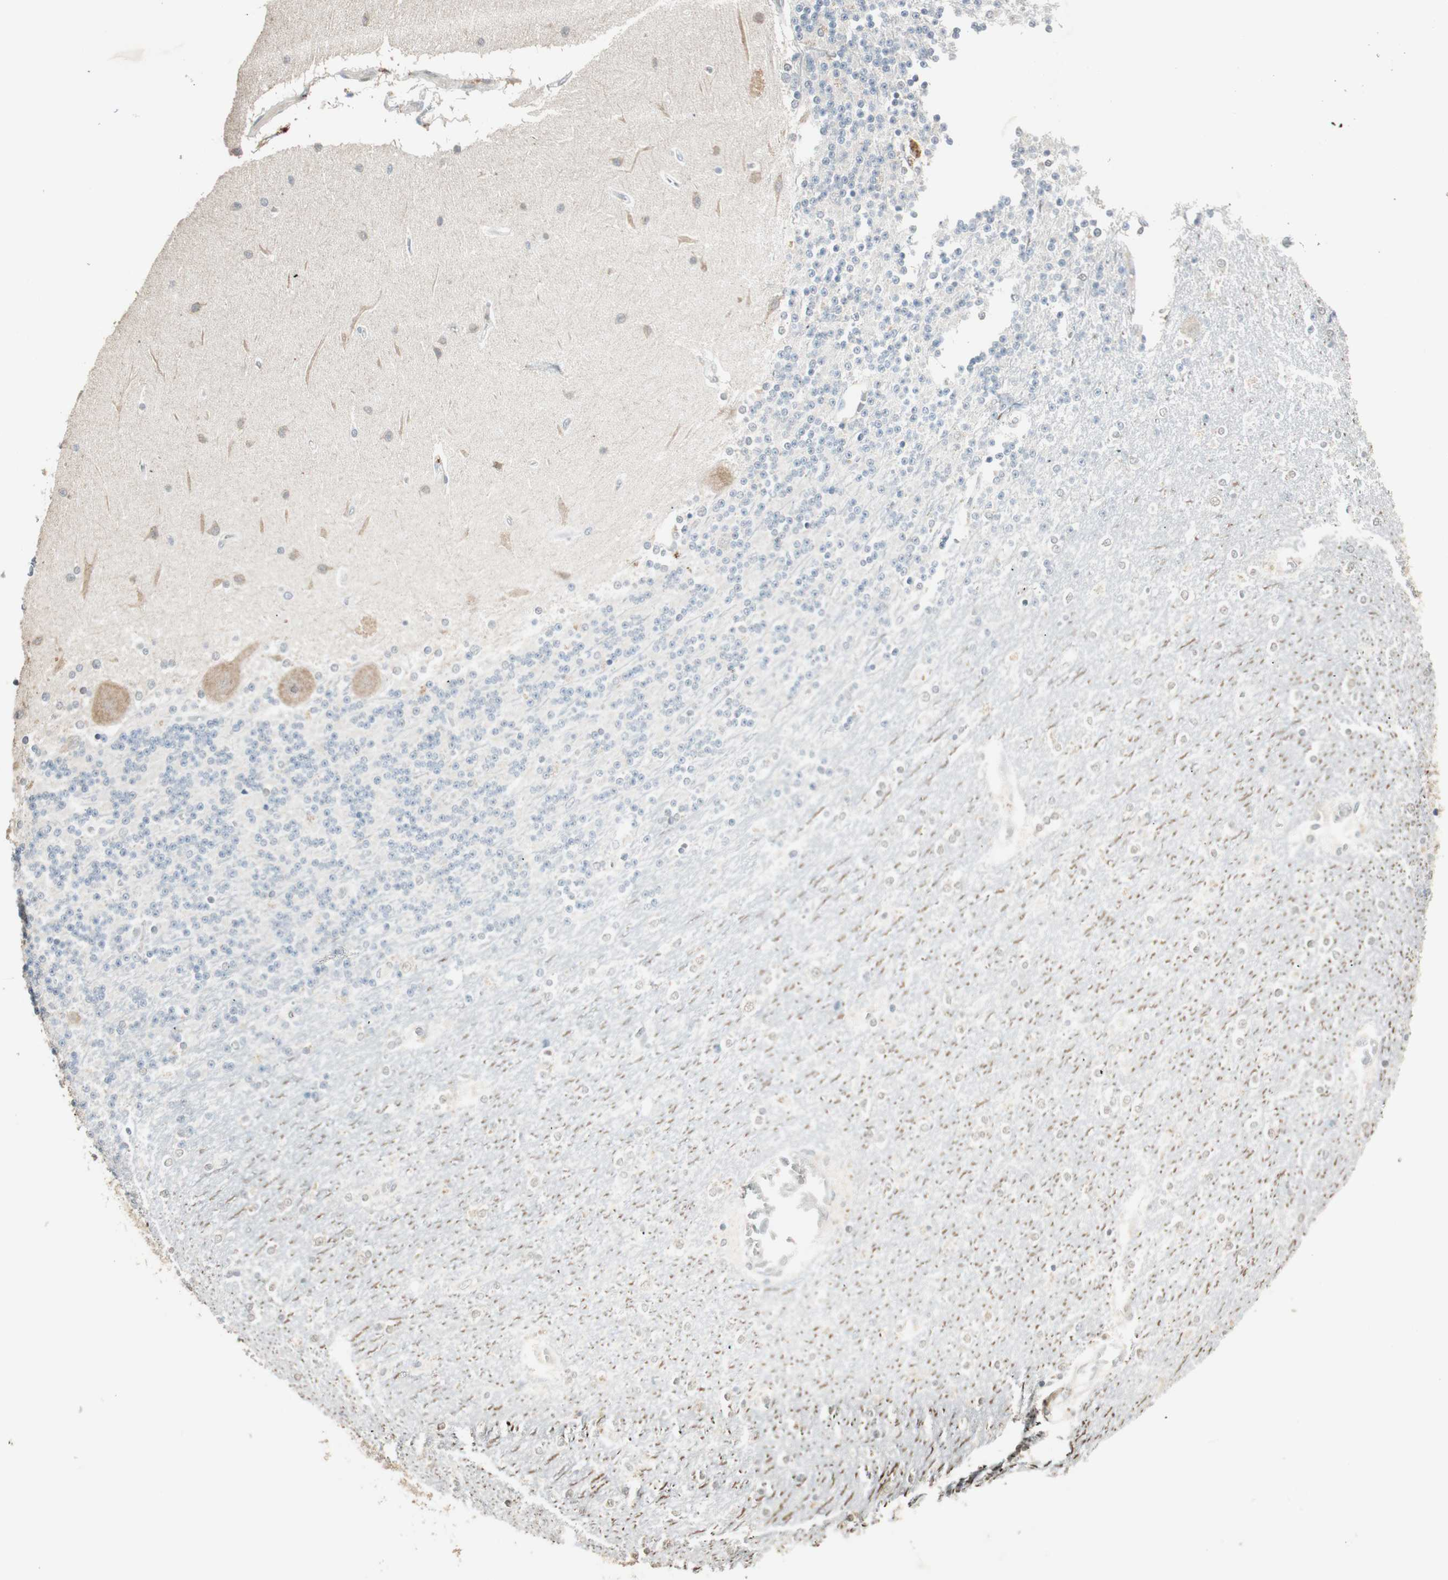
{"staining": {"intensity": "weak", "quantity": "<25%", "location": "cytoplasmic/membranous"}, "tissue": "cerebellum", "cell_type": "Cells in granular layer", "image_type": "normal", "snomed": [{"axis": "morphology", "description": "Normal tissue, NOS"}, {"axis": "topography", "description": "Cerebellum"}], "caption": "Micrograph shows no protein staining in cells in granular layer of benign cerebellum. Nuclei are stained in blue.", "gene": "USP5", "patient": {"sex": "female", "age": 54}}